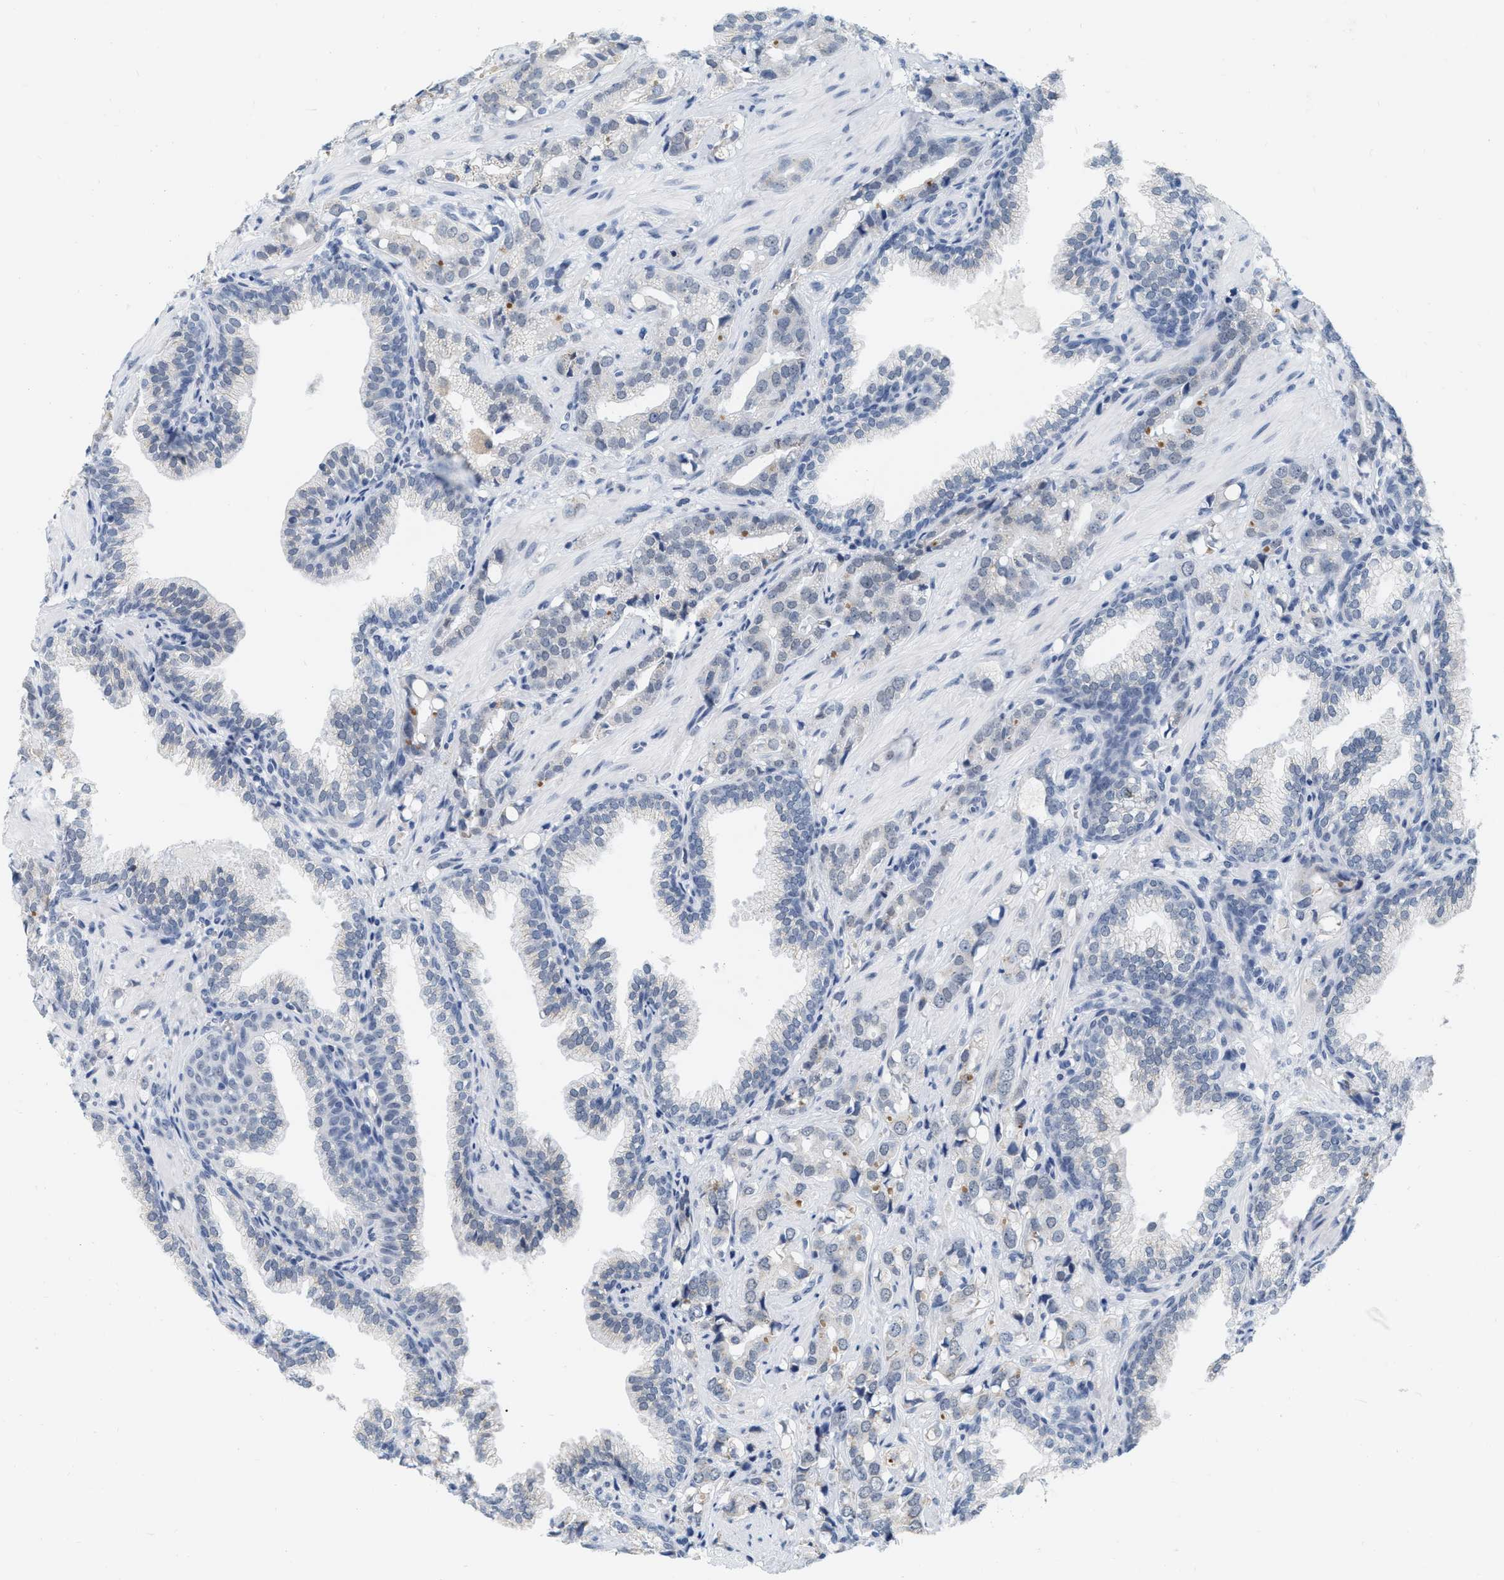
{"staining": {"intensity": "weak", "quantity": "<25%", "location": "cytoplasmic/membranous"}, "tissue": "prostate cancer", "cell_type": "Tumor cells", "image_type": "cancer", "snomed": [{"axis": "morphology", "description": "Adenocarcinoma, High grade"}, {"axis": "topography", "description": "Prostate"}], "caption": "DAB immunohistochemical staining of human prostate cancer exhibits no significant staining in tumor cells.", "gene": "XIRP1", "patient": {"sex": "male", "age": 52}}